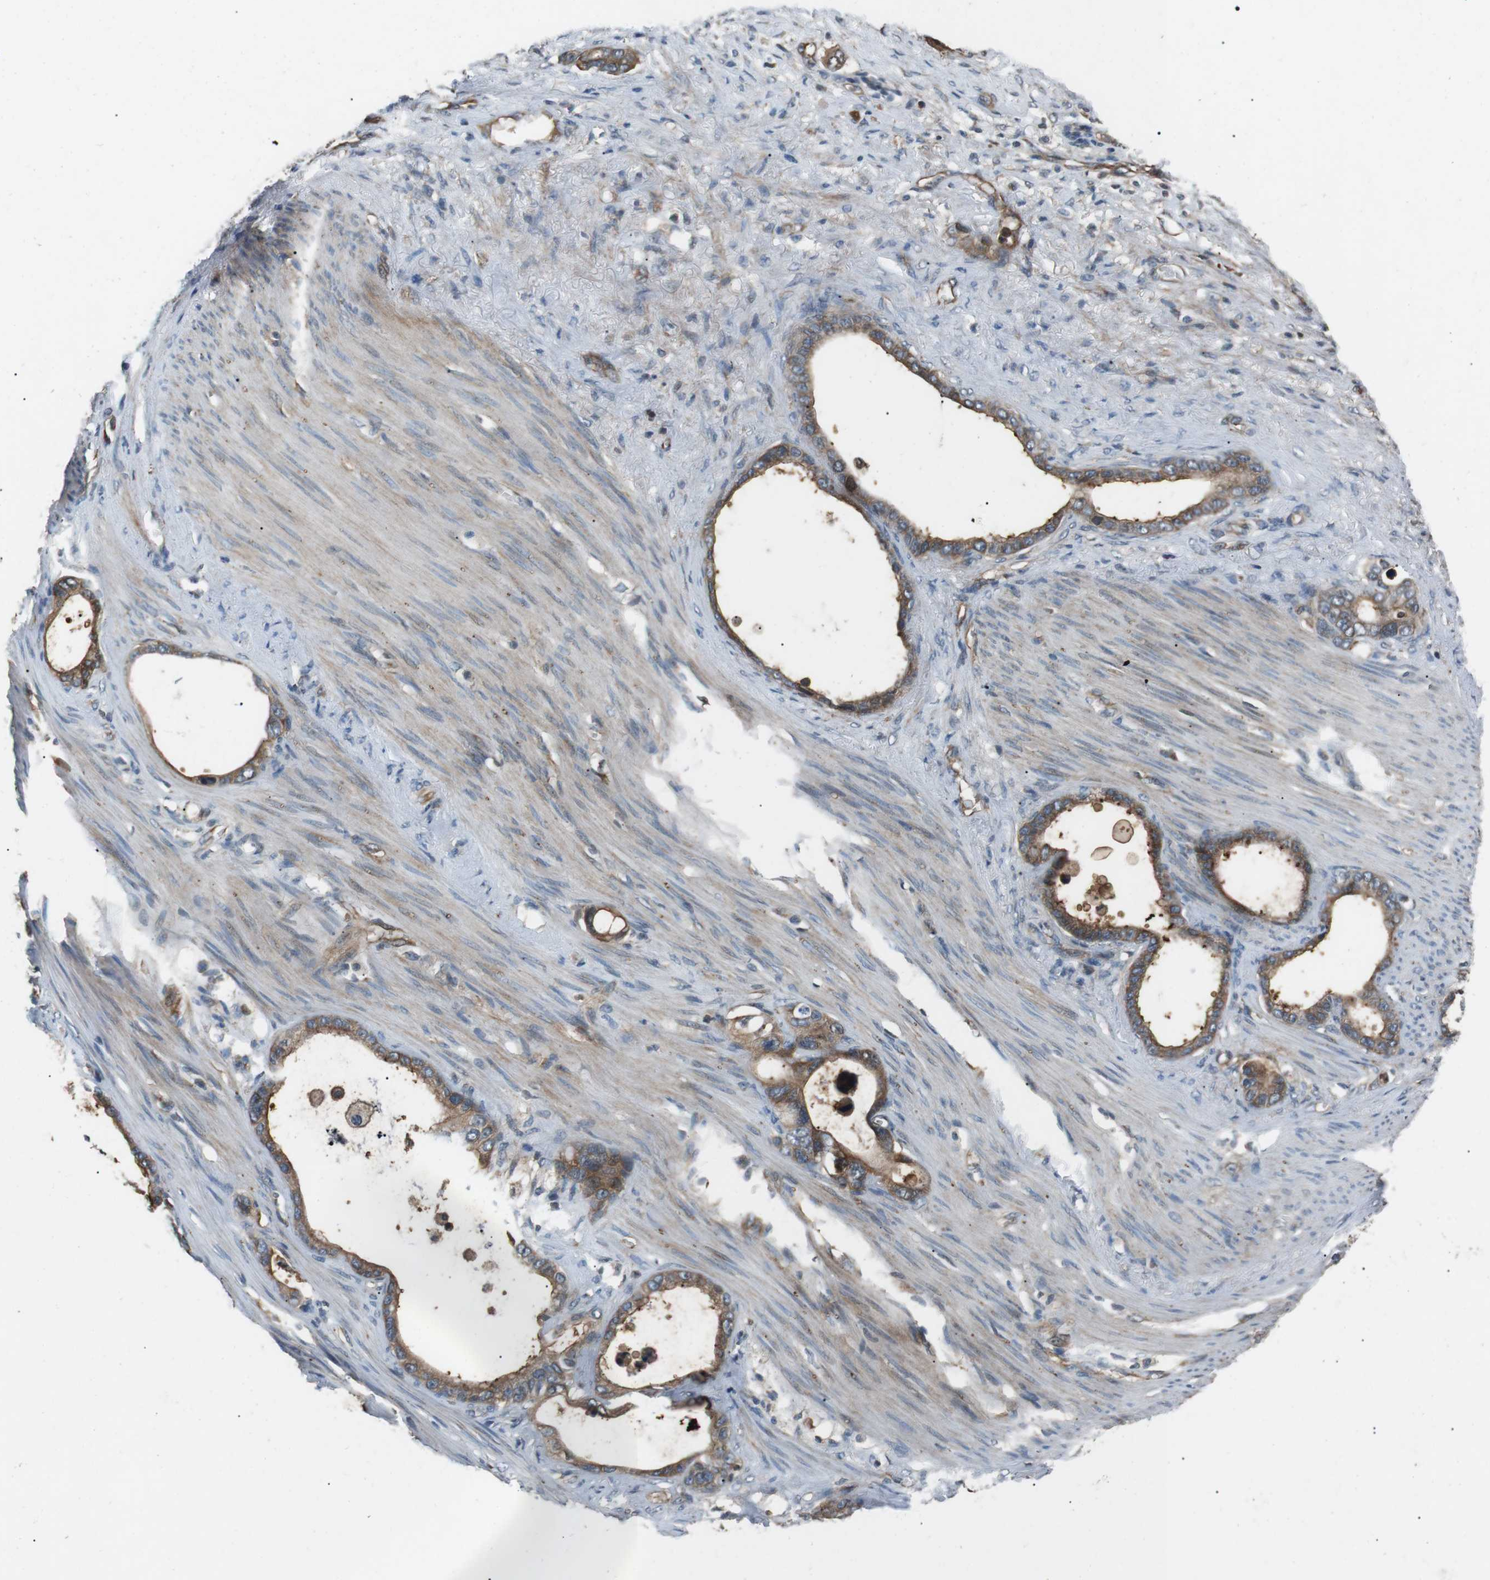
{"staining": {"intensity": "moderate", "quantity": ">75%", "location": "cytoplasmic/membranous"}, "tissue": "stomach cancer", "cell_type": "Tumor cells", "image_type": "cancer", "snomed": [{"axis": "morphology", "description": "Adenocarcinoma, NOS"}, {"axis": "topography", "description": "Stomach"}], "caption": "Immunohistochemistry (IHC) (DAB) staining of human stomach adenocarcinoma displays moderate cytoplasmic/membranous protein positivity in about >75% of tumor cells. The staining was performed using DAB (3,3'-diaminobenzidine) to visualize the protein expression in brown, while the nuclei were stained in blue with hematoxylin (Magnification: 20x).", "gene": "GPR161", "patient": {"sex": "female", "age": 75}}